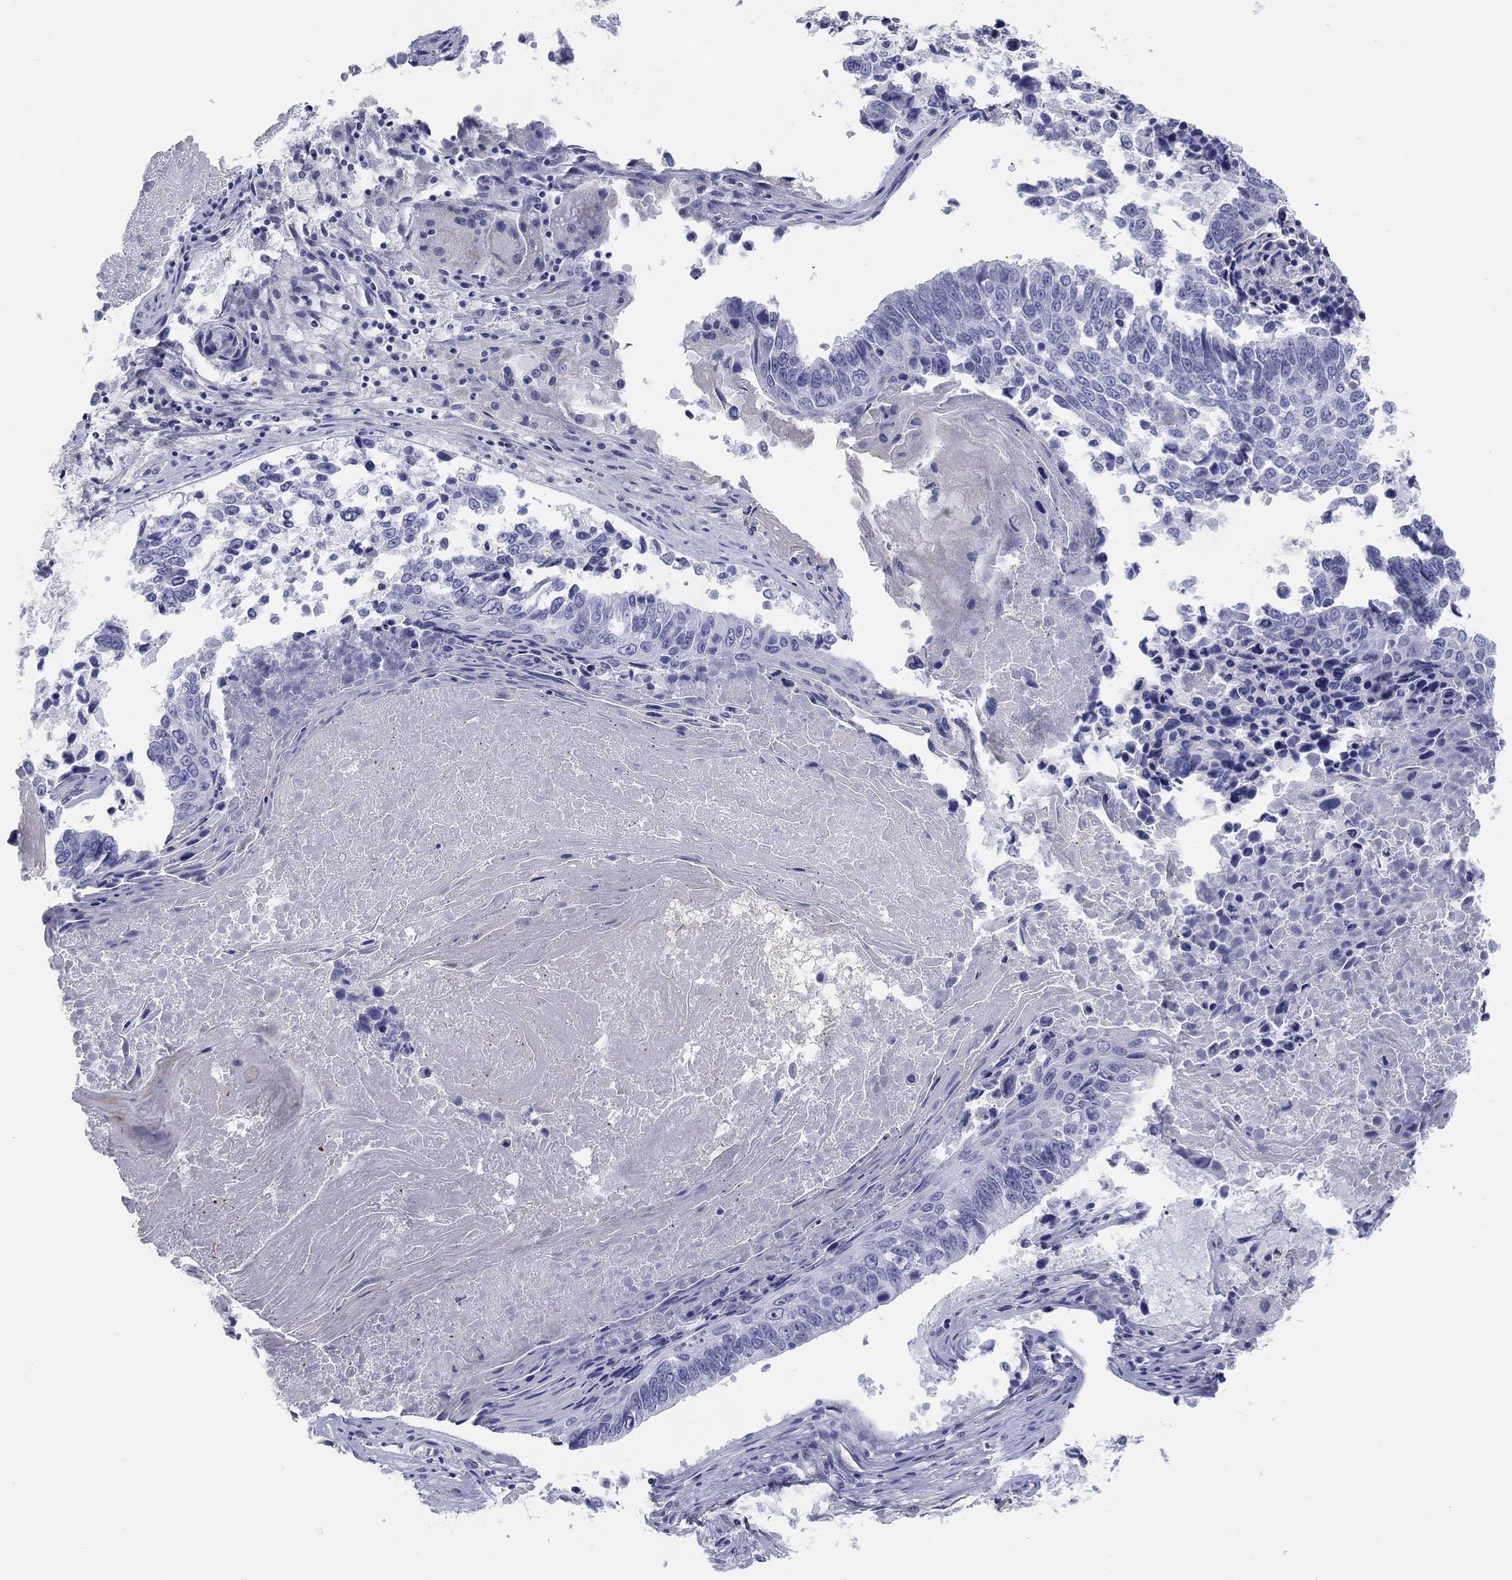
{"staining": {"intensity": "negative", "quantity": "none", "location": "none"}, "tissue": "lung cancer", "cell_type": "Tumor cells", "image_type": "cancer", "snomed": [{"axis": "morphology", "description": "Squamous cell carcinoma, NOS"}, {"axis": "topography", "description": "Lung"}], "caption": "A photomicrograph of squamous cell carcinoma (lung) stained for a protein shows no brown staining in tumor cells.", "gene": "LRRC4C", "patient": {"sex": "male", "age": 73}}